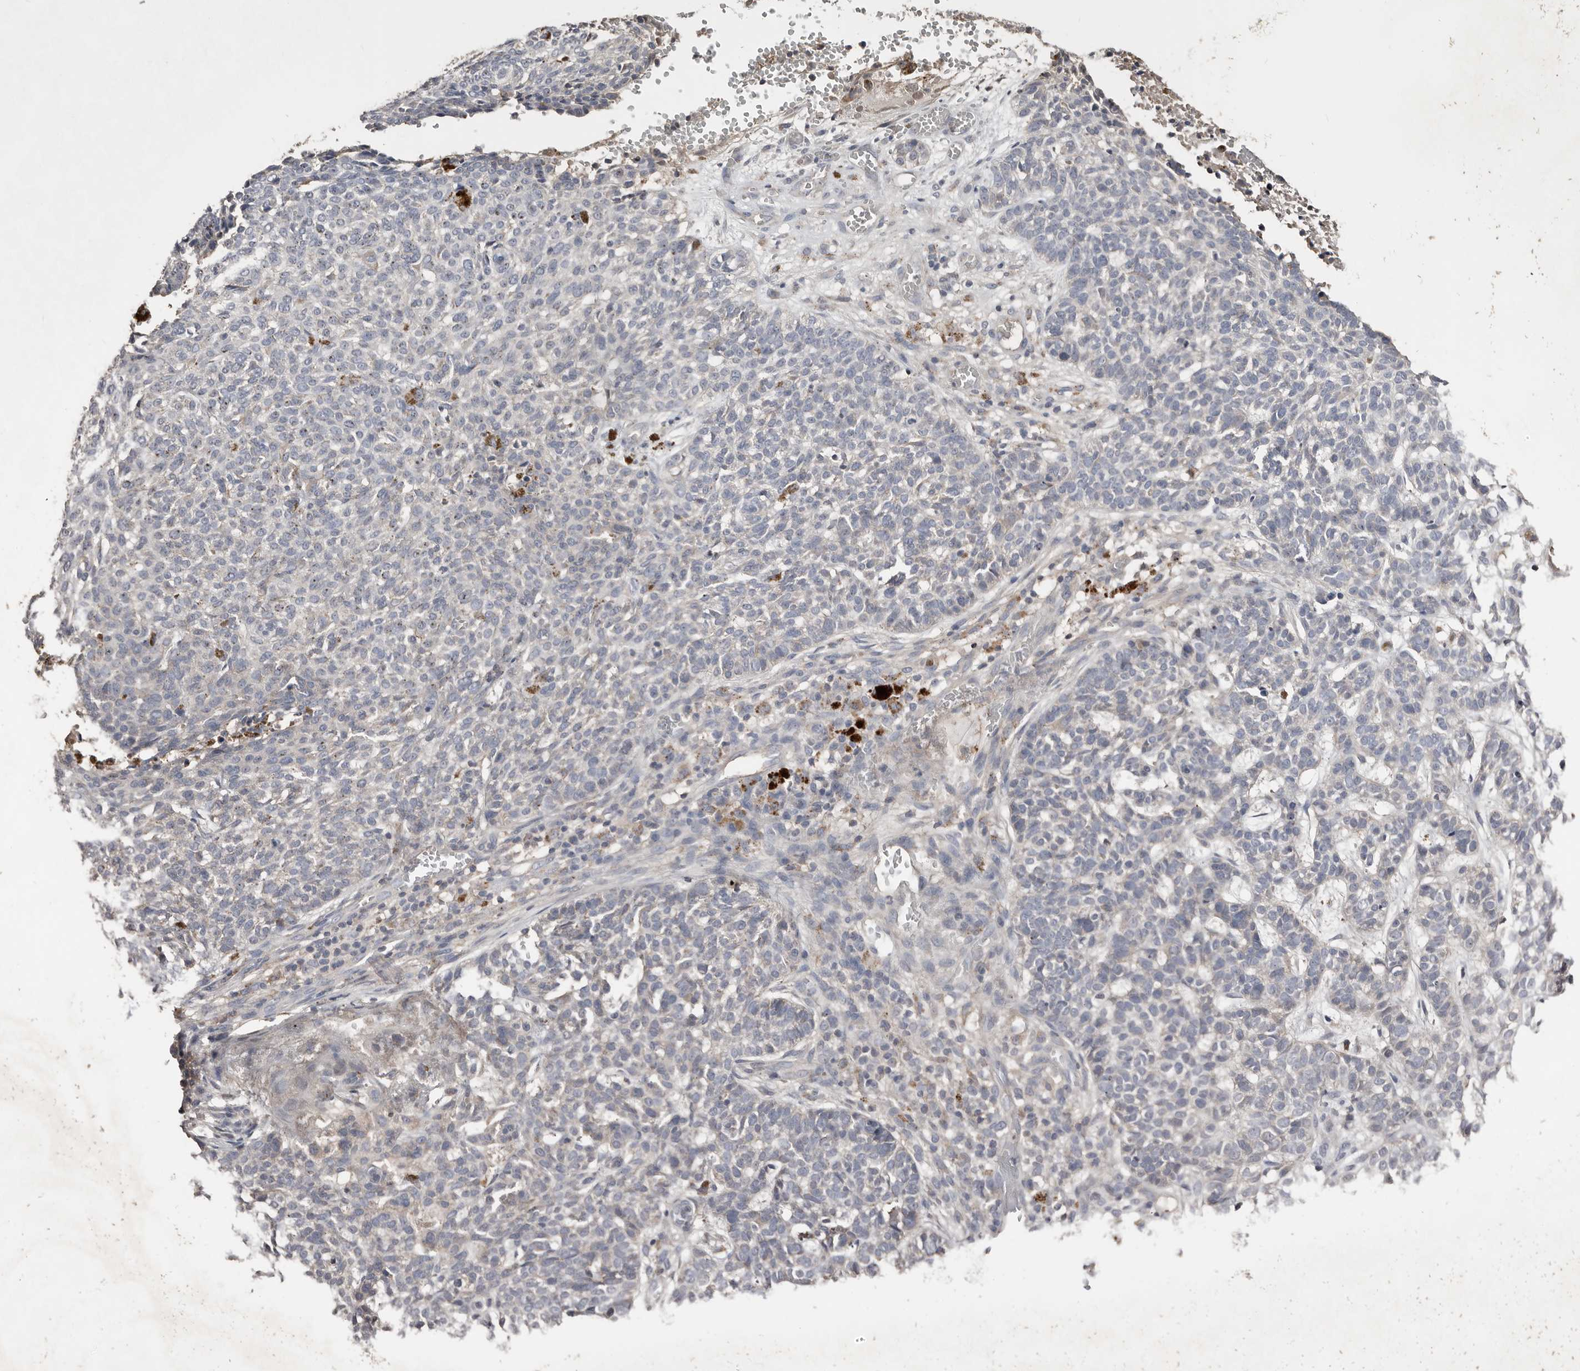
{"staining": {"intensity": "negative", "quantity": "none", "location": "none"}, "tissue": "skin cancer", "cell_type": "Tumor cells", "image_type": "cancer", "snomed": [{"axis": "morphology", "description": "Basal cell carcinoma"}, {"axis": "topography", "description": "Skin"}], "caption": "Immunohistochemistry (IHC) of basal cell carcinoma (skin) reveals no positivity in tumor cells.", "gene": "SLC39A2", "patient": {"sex": "male", "age": 85}}